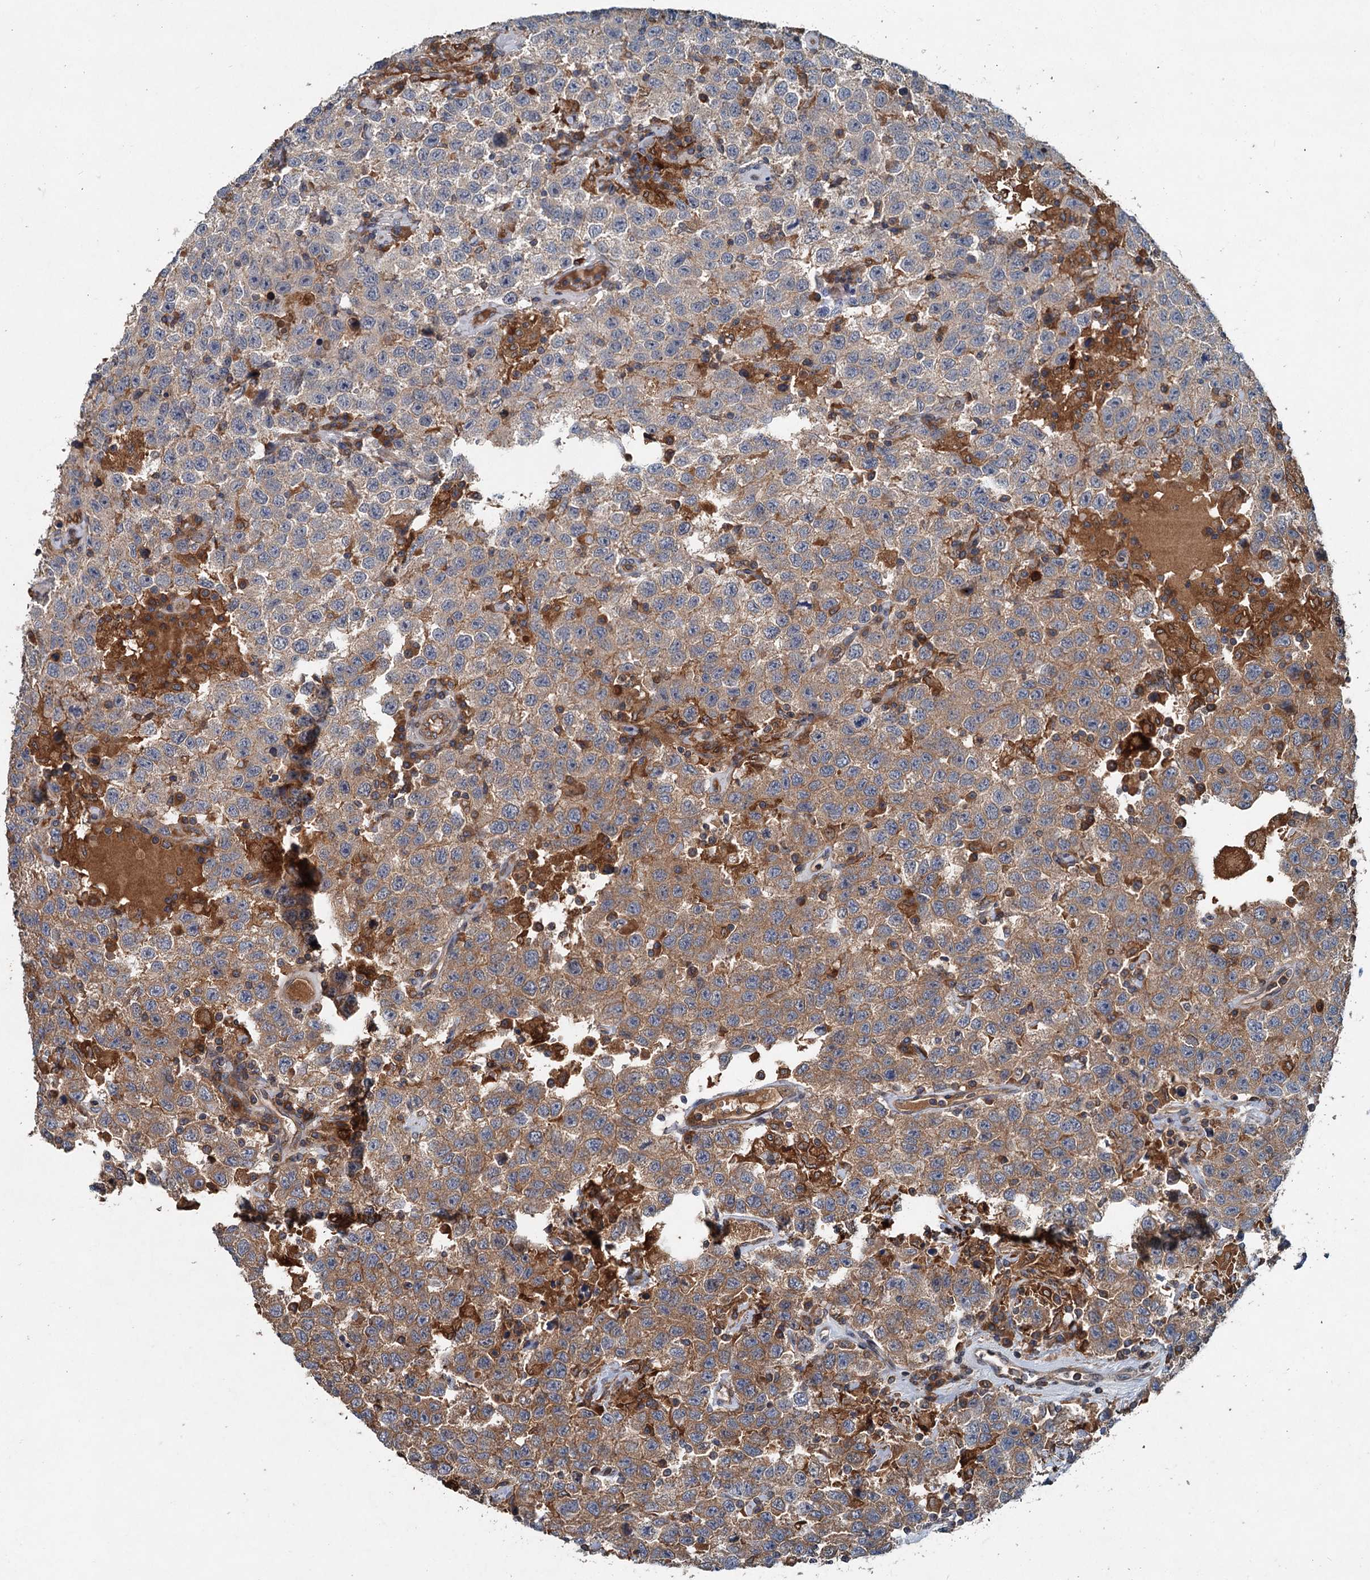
{"staining": {"intensity": "moderate", "quantity": "25%-75%", "location": "cytoplasmic/membranous"}, "tissue": "testis cancer", "cell_type": "Tumor cells", "image_type": "cancer", "snomed": [{"axis": "morphology", "description": "Seminoma, NOS"}, {"axis": "topography", "description": "Testis"}], "caption": "Immunohistochemical staining of human testis seminoma demonstrates medium levels of moderate cytoplasmic/membranous protein staining in about 25%-75% of tumor cells.", "gene": "TAPBPL", "patient": {"sex": "male", "age": 41}}